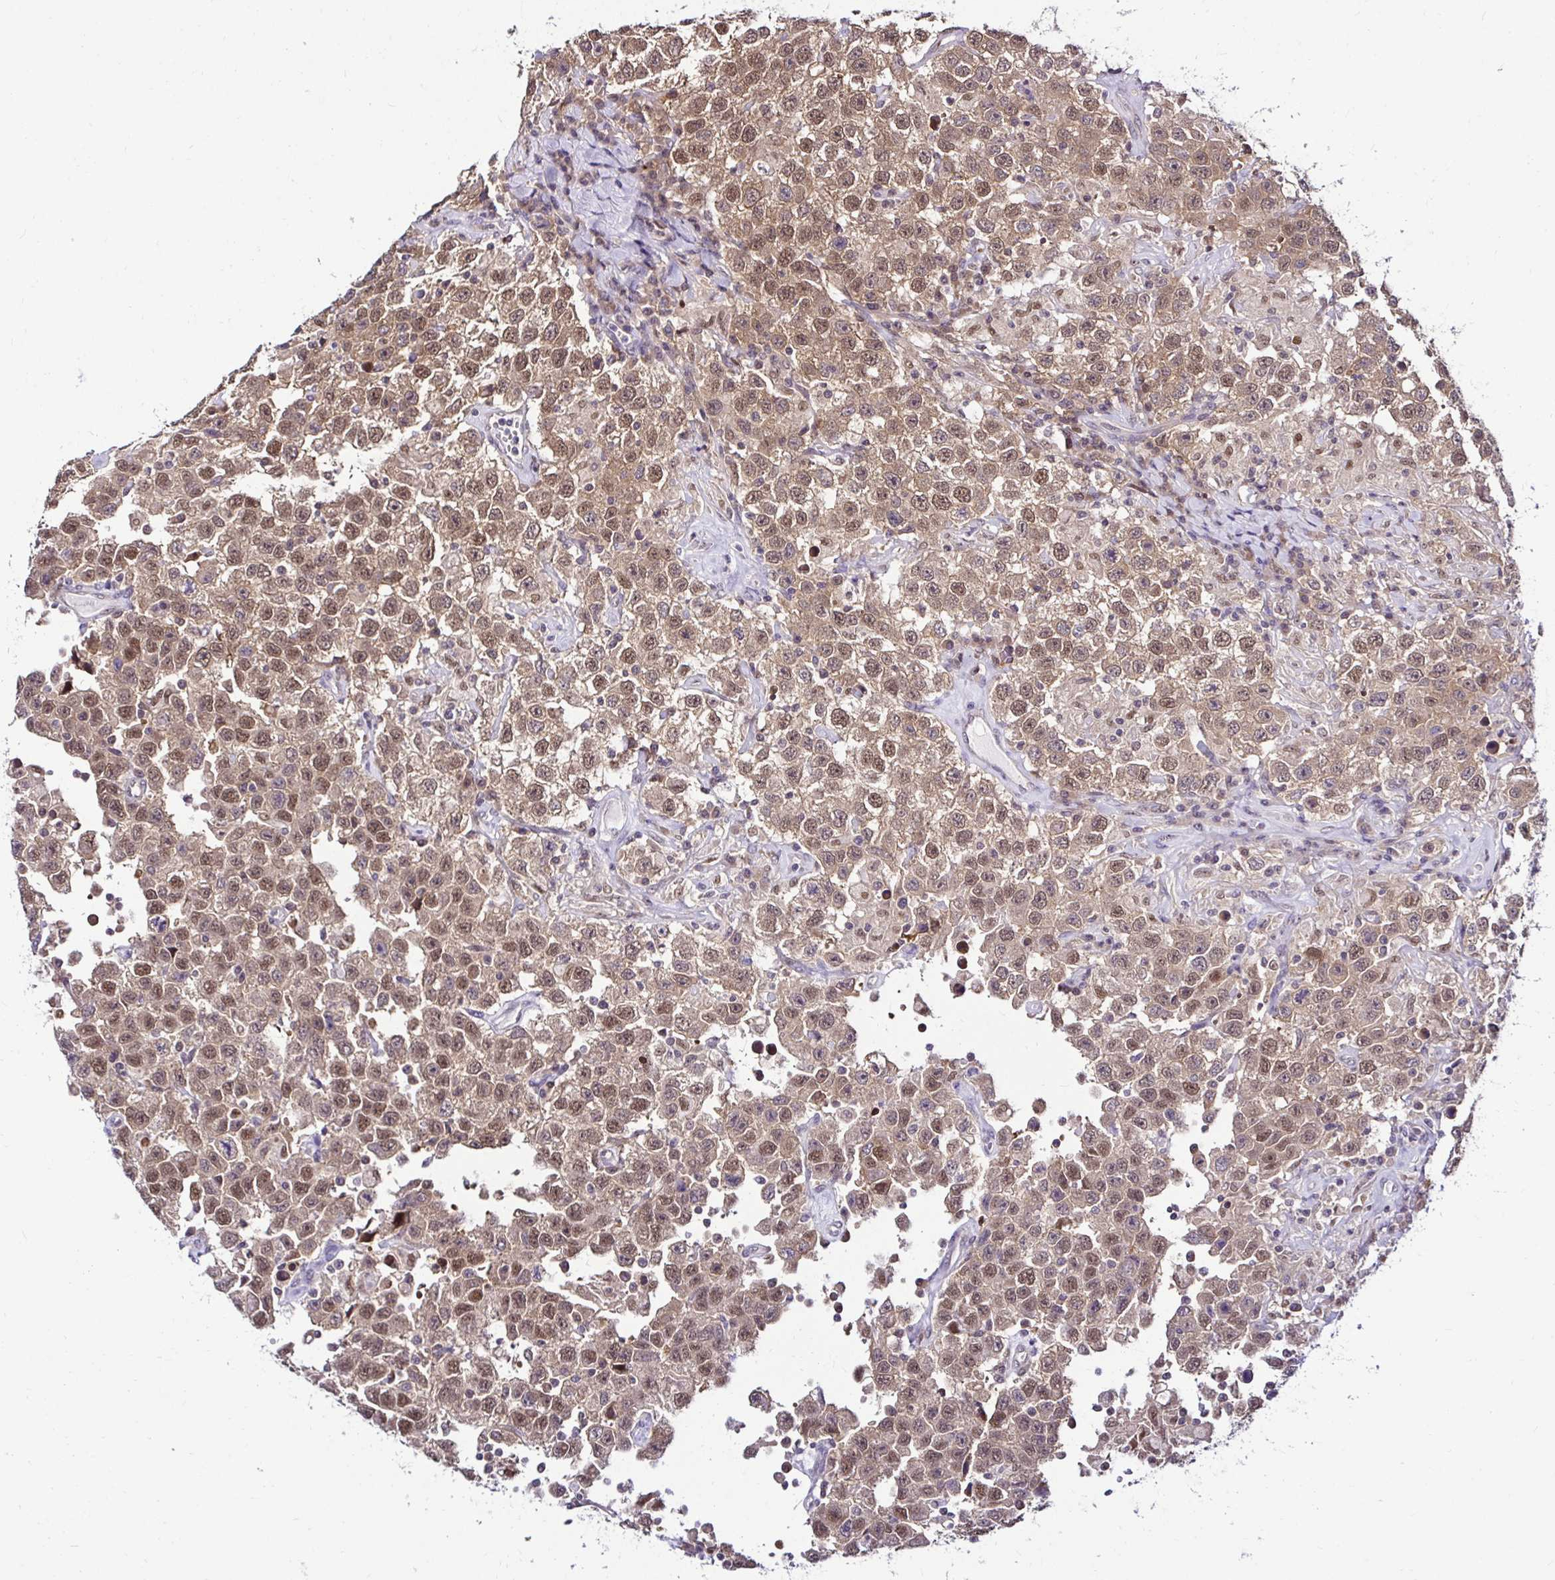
{"staining": {"intensity": "moderate", "quantity": ">75%", "location": "cytoplasmic/membranous,nuclear"}, "tissue": "testis cancer", "cell_type": "Tumor cells", "image_type": "cancer", "snomed": [{"axis": "morphology", "description": "Seminoma, NOS"}, {"axis": "topography", "description": "Testis"}], "caption": "Tumor cells demonstrate moderate cytoplasmic/membranous and nuclear staining in approximately >75% of cells in testis cancer (seminoma). (DAB (3,3'-diaminobenzidine) = brown stain, brightfield microscopy at high magnification).", "gene": "PSMD3", "patient": {"sex": "male", "age": 41}}